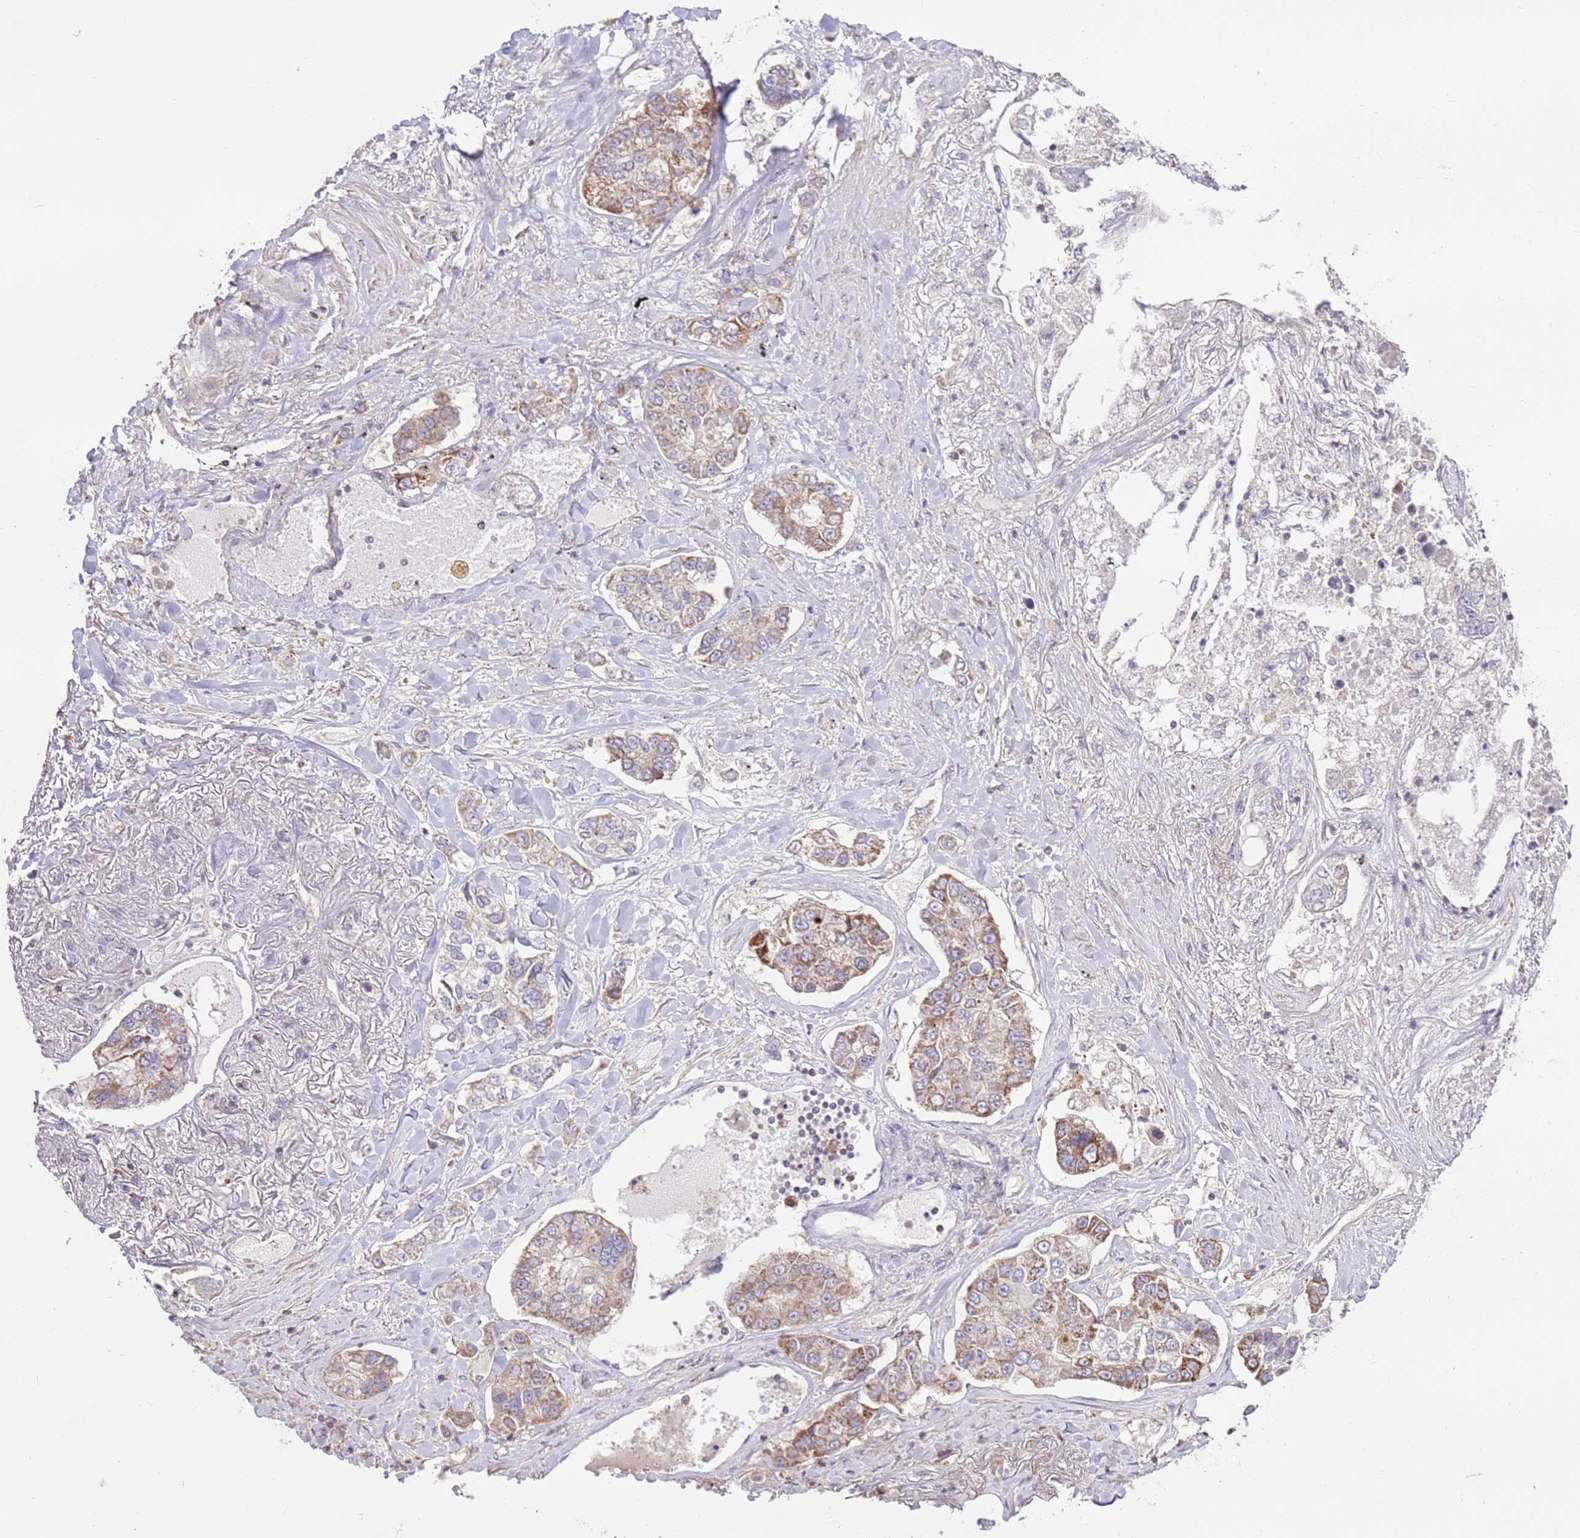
{"staining": {"intensity": "moderate", "quantity": "<25%", "location": "cytoplasmic/membranous"}, "tissue": "lung cancer", "cell_type": "Tumor cells", "image_type": "cancer", "snomed": [{"axis": "morphology", "description": "Adenocarcinoma, NOS"}, {"axis": "topography", "description": "Lung"}], "caption": "Immunohistochemistry (DAB (3,3'-diaminobenzidine)) staining of human adenocarcinoma (lung) demonstrates moderate cytoplasmic/membranous protein expression in approximately <25% of tumor cells.", "gene": "EVA1B", "patient": {"sex": "male", "age": 49}}